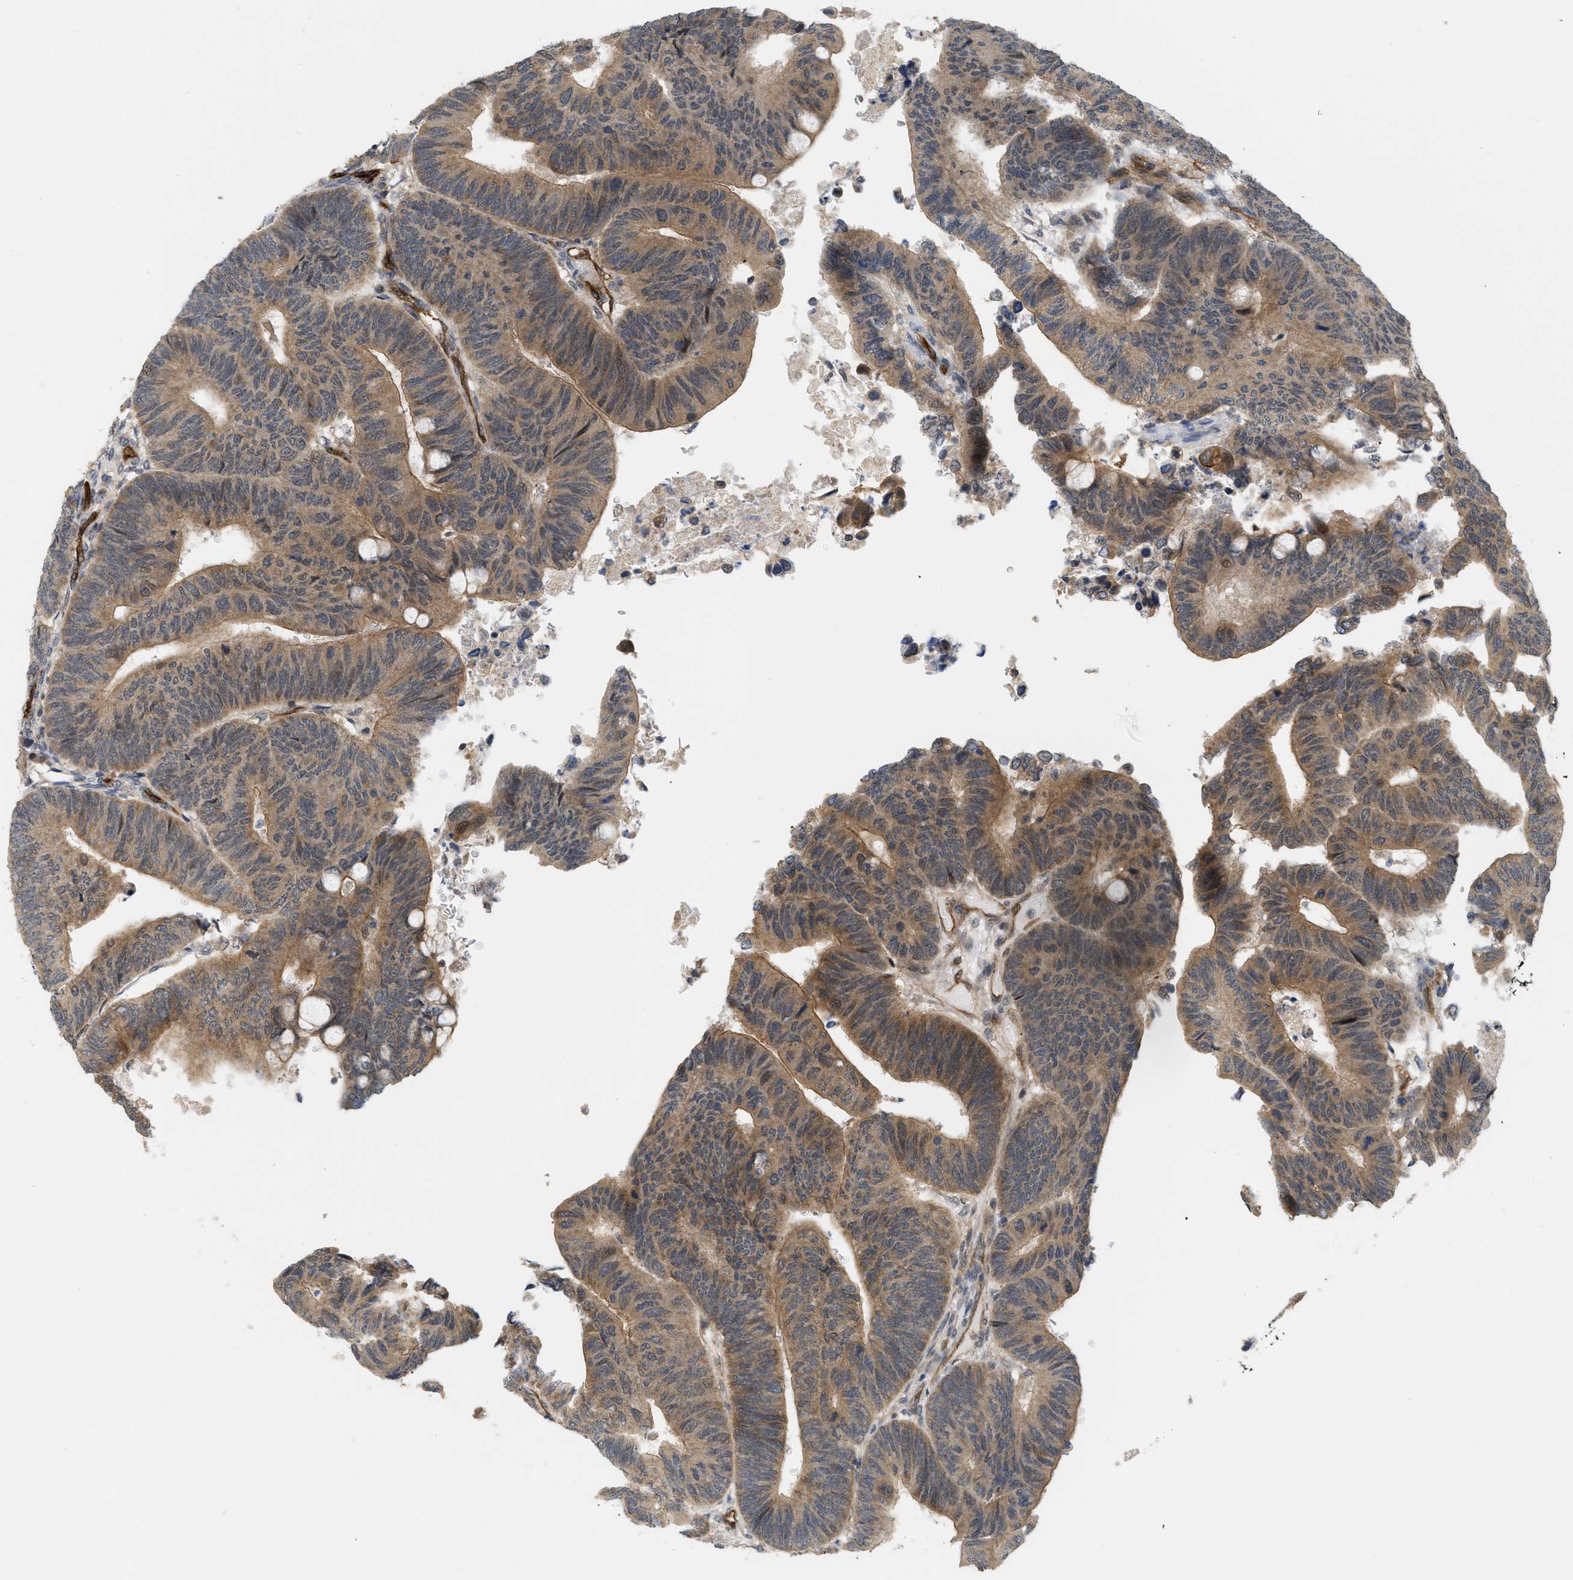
{"staining": {"intensity": "moderate", "quantity": ">75%", "location": "cytoplasmic/membranous"}, "tissue": "colorectal cancer", "cell_type": "Tumor cells", "image_type": "cancer", "snomed": [{"axis": "morphology", "description": "Normal tissue, NOS"}, {"axis": "morphology", "description": "Adenocarcinoma, NOS"}, {"axis": "topography", "description": "Rectum"}, {"axis": "topography", "description": "Peripheral nerve tissue"}], "caption": "IHC of human colorectal cancer (adenocarcinoma) reveals medium levels of moderate cytoplasmic/membranous expression in approximately >75% of tumor cells. Nuclei are stained in blue.", "gene": "PALMD", "patient": {"sex": "male", "age": 92}}